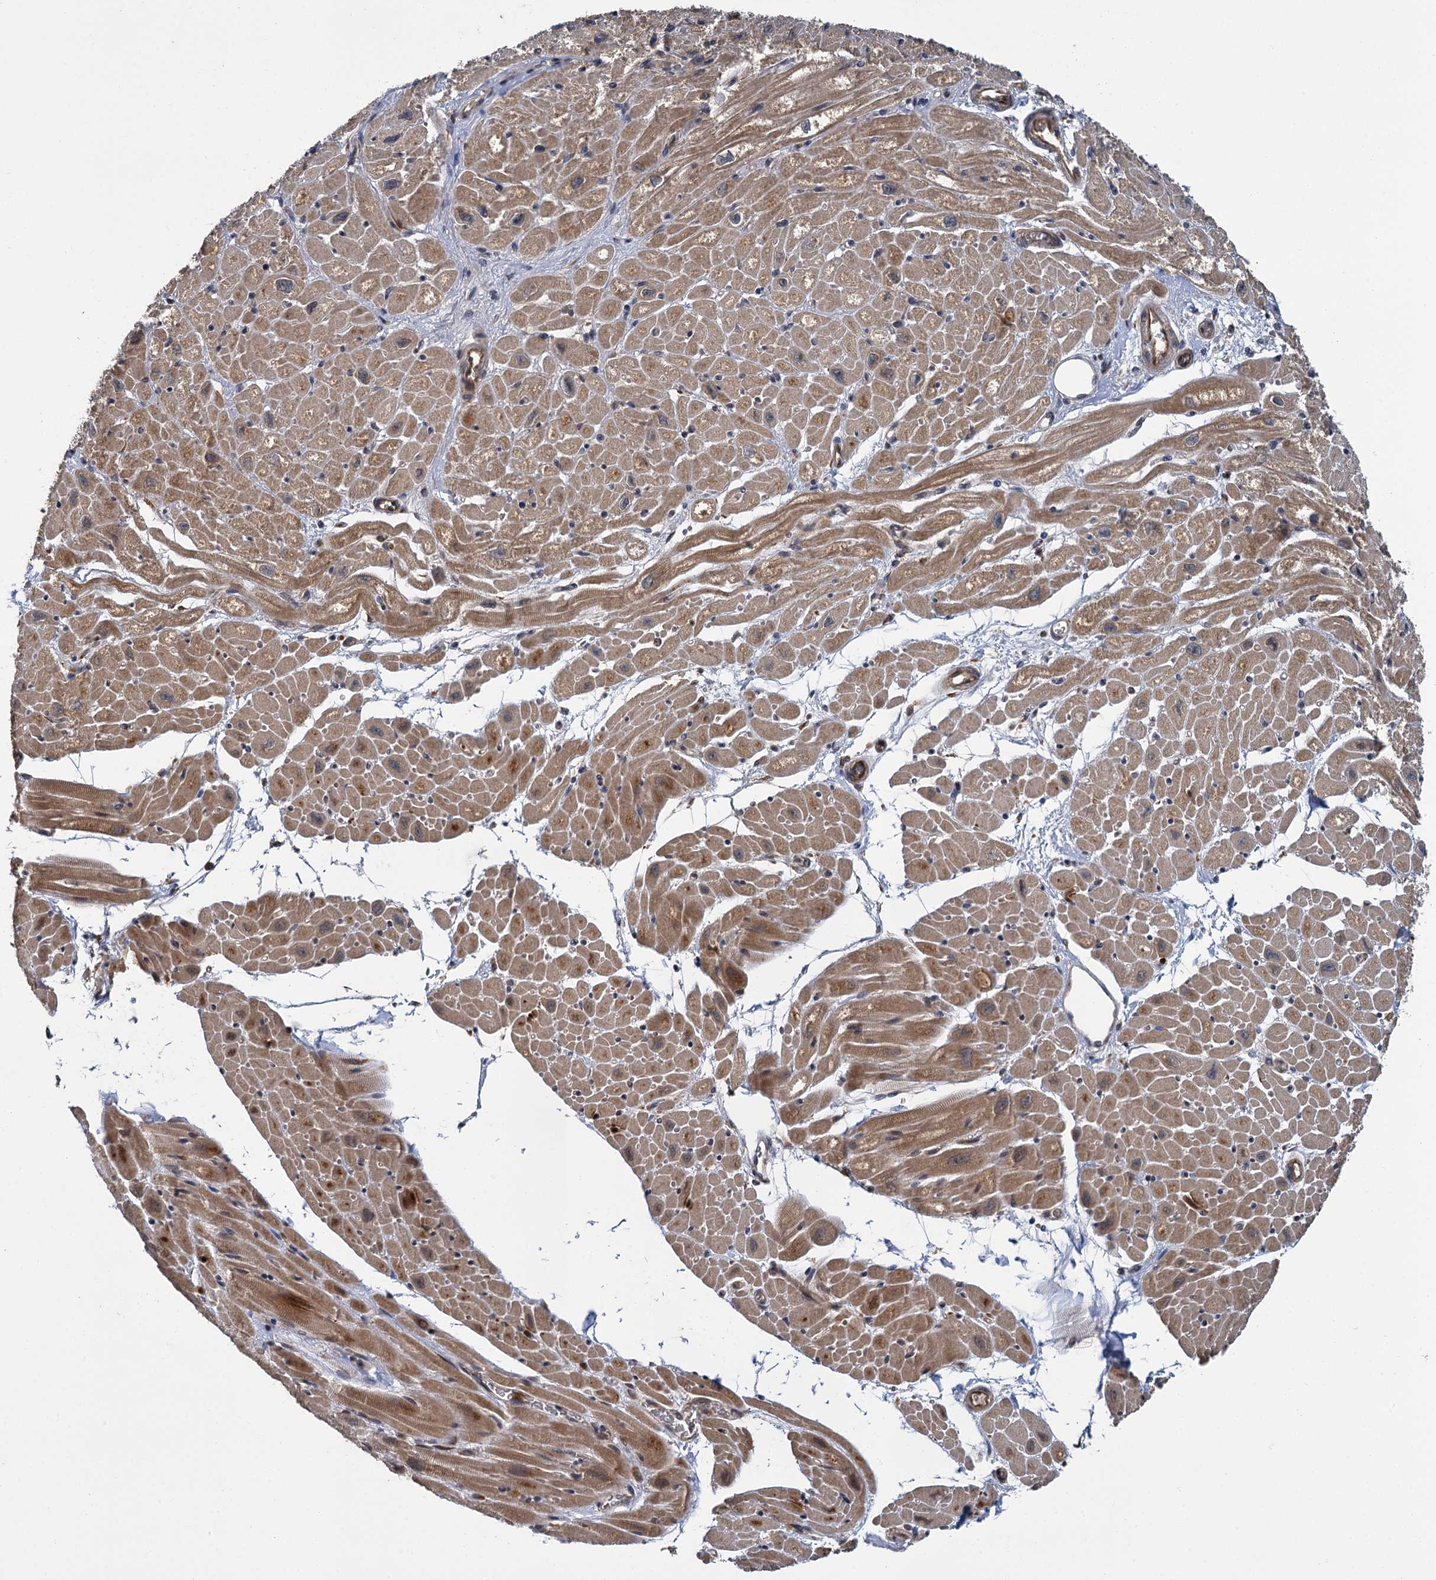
{"staining": {"intensity": "moderate", "quantity": ">75%", "location": "cytoplasmic/membranous"}, "tissue": "heart muscle", "cell_type": "Cardiomyocytes", "image_type": "normal", "snomed": [{"axis": "morphology", "description": "Normal tissue, NOS"}, {"axis": "topography", "description": "Heart"}], "caption": "The histopathology image exhibits staining of unremarkable heart muscle, revealing moderate cytoplasmic/membranous protein positivity (brown color) within cardiomyocytes.", "gene": "APBA2", "patient": {"sex": "male", "age": 50}}